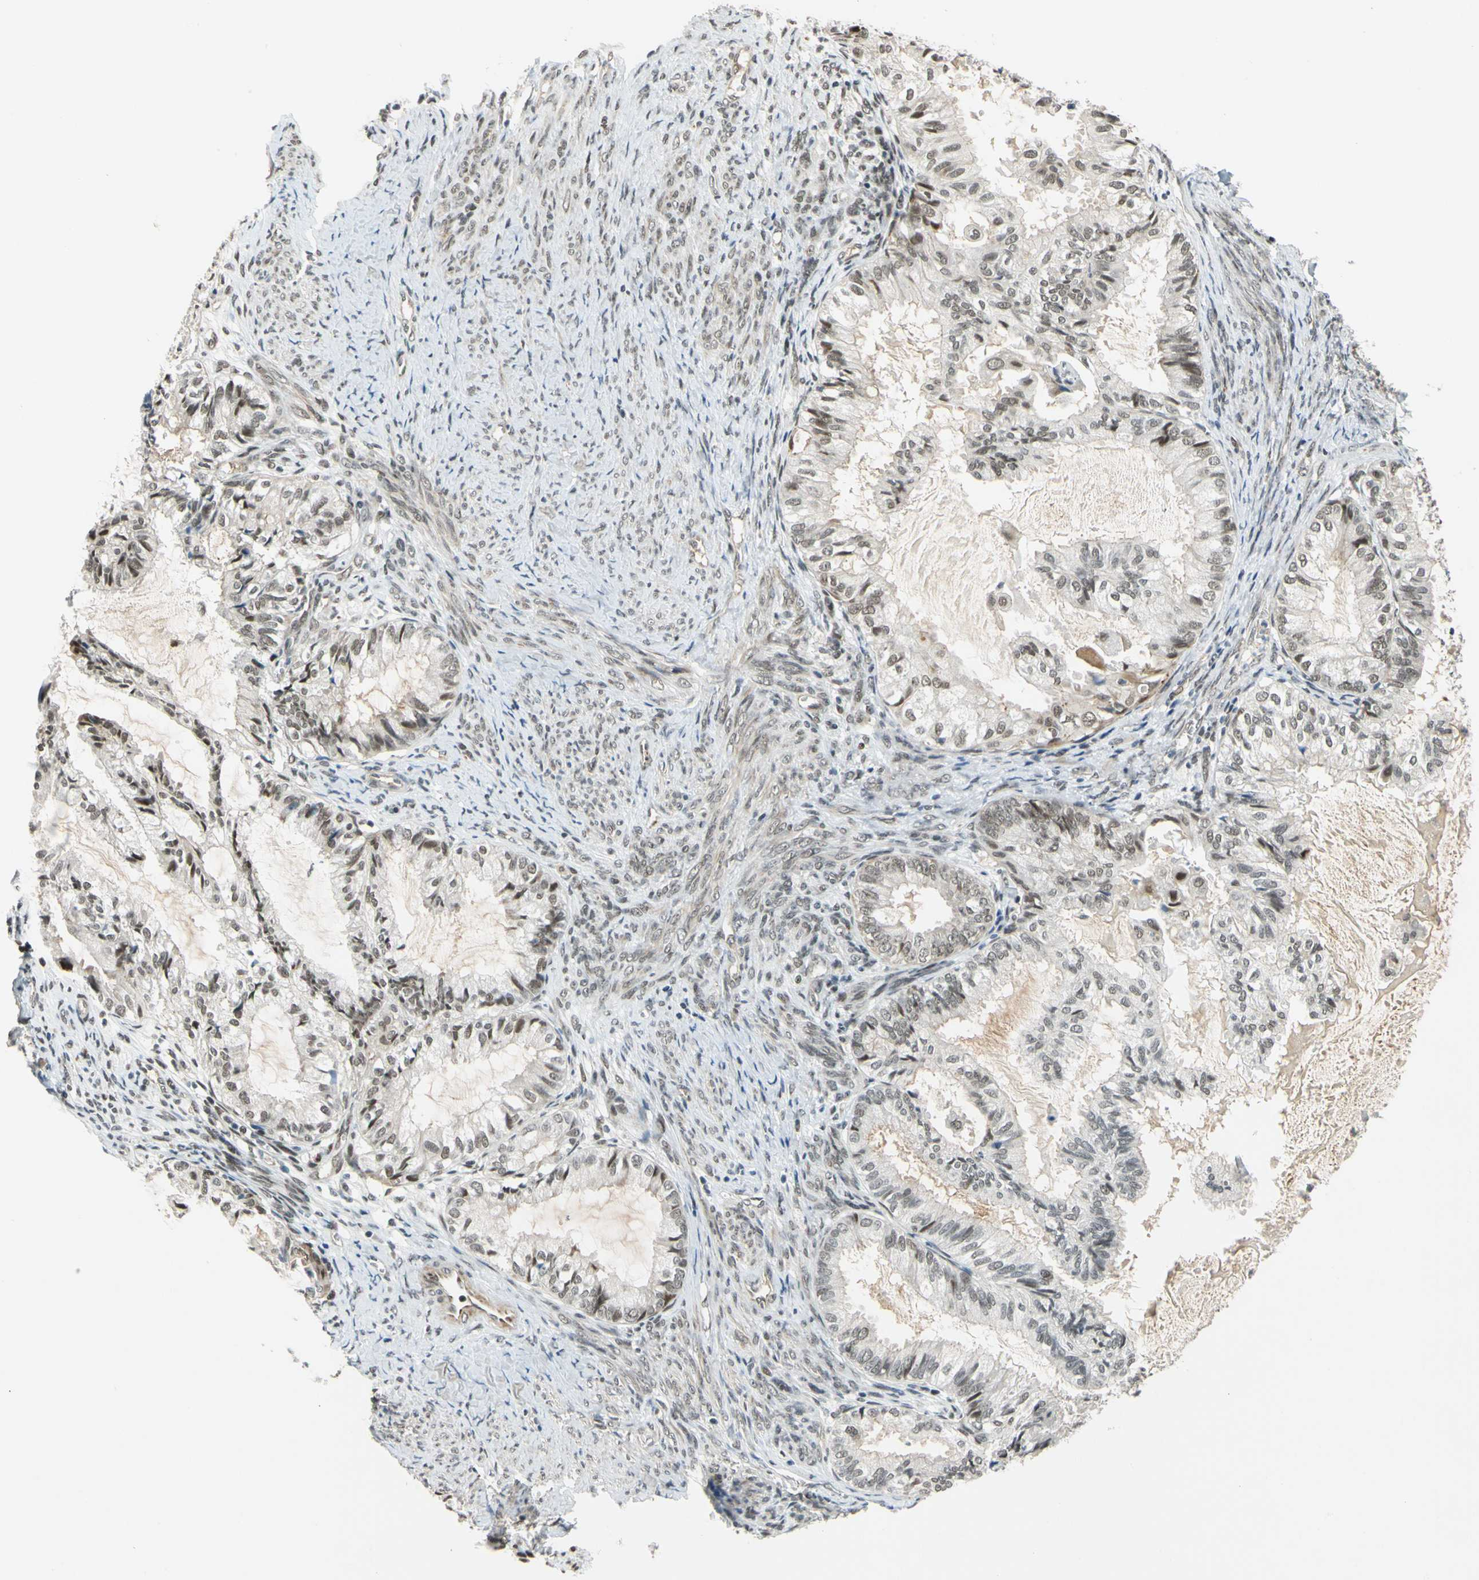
{"staining": {"intensity": "moderate", "quantity": ">75%", "location": "nuclear"}, "tissue": "cervical cancer", "cell_type": "Tumor cells", "image_type": "cancer", "snomed": [{"axis": "morphology", "description": "Normal tissue, NOS"}, {"axis": "morphology", "description": "Adenocarcinoma, NOS"}, {"axis": "topography", "description": "Cervix"}, {"axis": "topography", "description": "Endometrium"}], "caption": "The micrograph exhibits a brown stain indicating the presence of a protein in the nuclear of tumor cells in cervical adenocarcinoma.", "gene": "POGZ", "patient": {"sex": "female", "age": 86}}